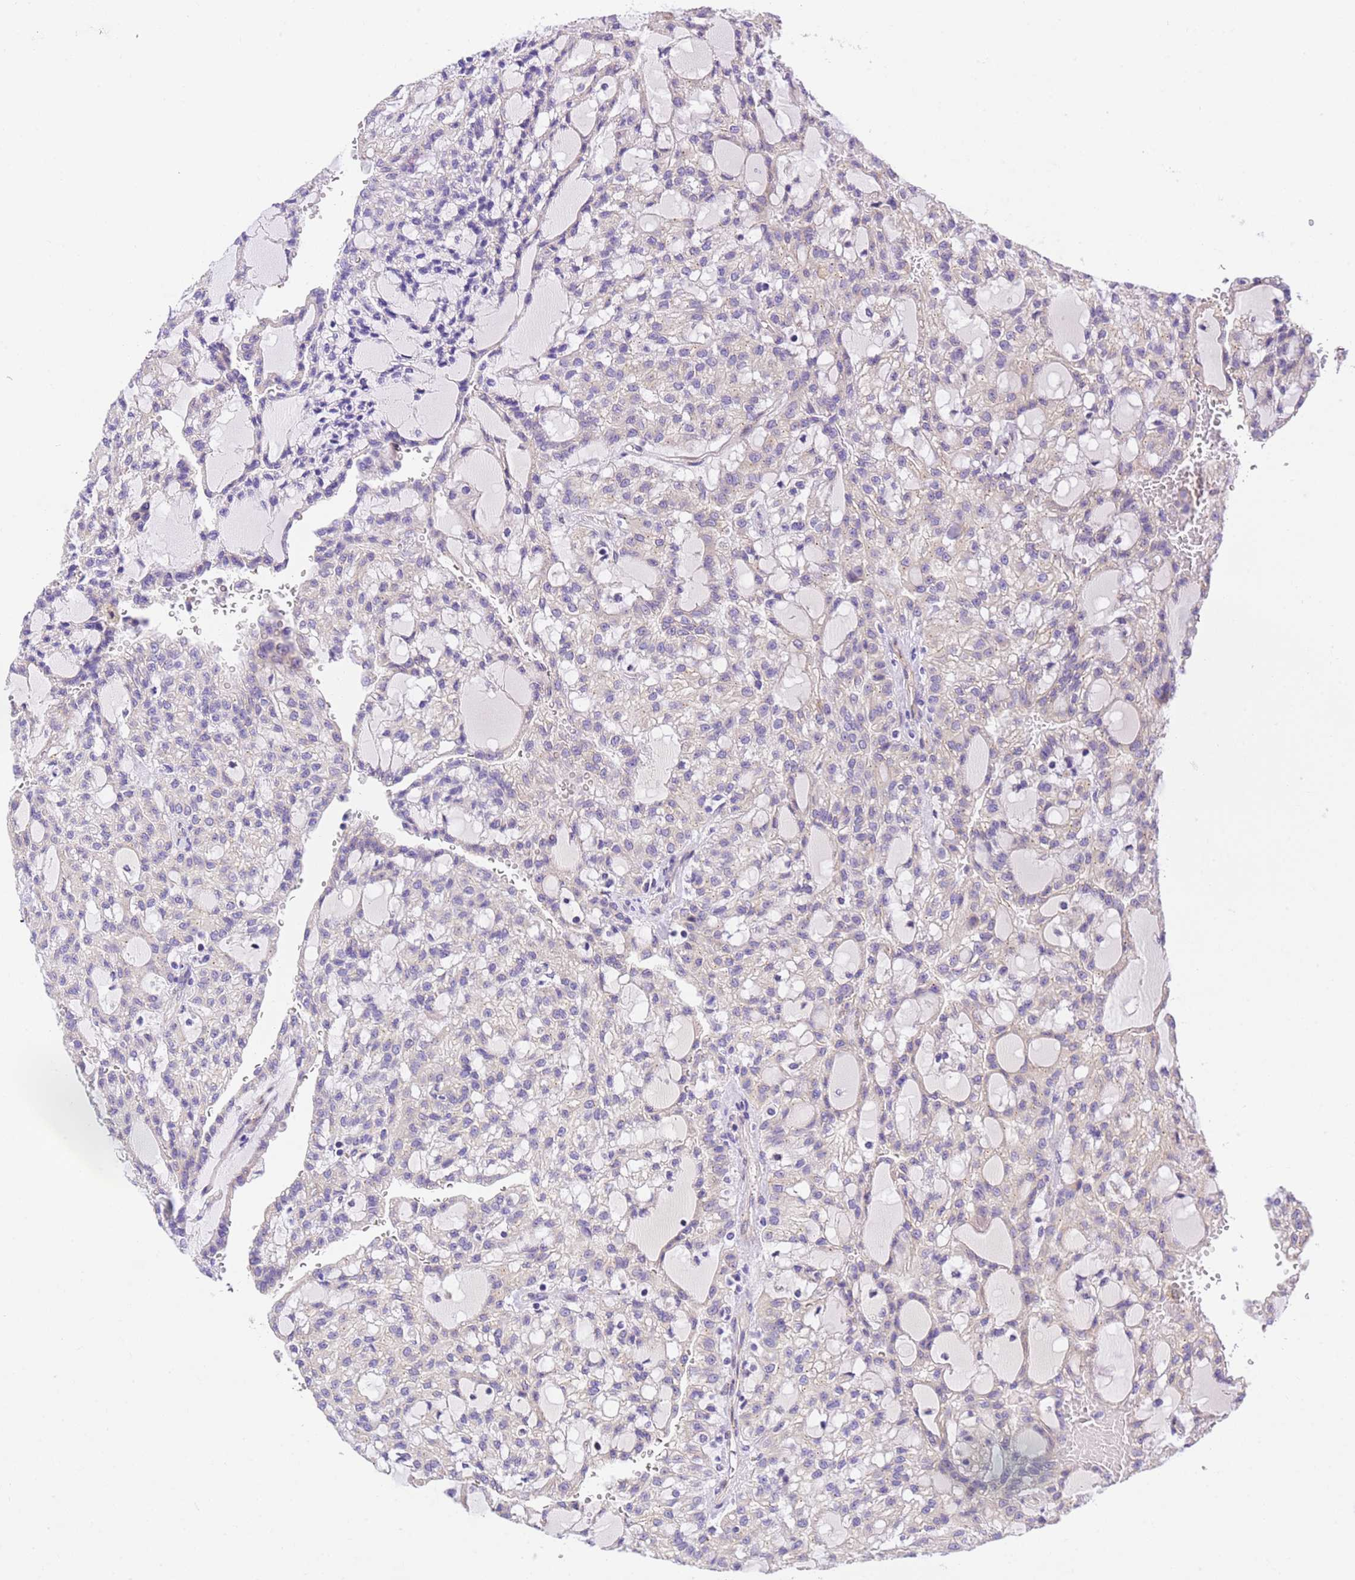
{"staining": {"intensity": "negative", "quantity": "none", "location": "none"}, "tissue": "renal cancer", "cell_type": "Tumor cells", "image_type": "cancer", "snomed": [{"axis": "morphology", "description": "Adenocarcinoma, NOS"}, {"axis": "topography", "description": "Kidney"}], "caption": "Tumor cells show no significant protein positivity in renal cancer (adenocarcinoma). (DAB (3,3'-diaminobenzidine) immunohistochemistry, high magnification).", "gene": "RHBDD3", "patient": {"sex": "male", "age": 63}}